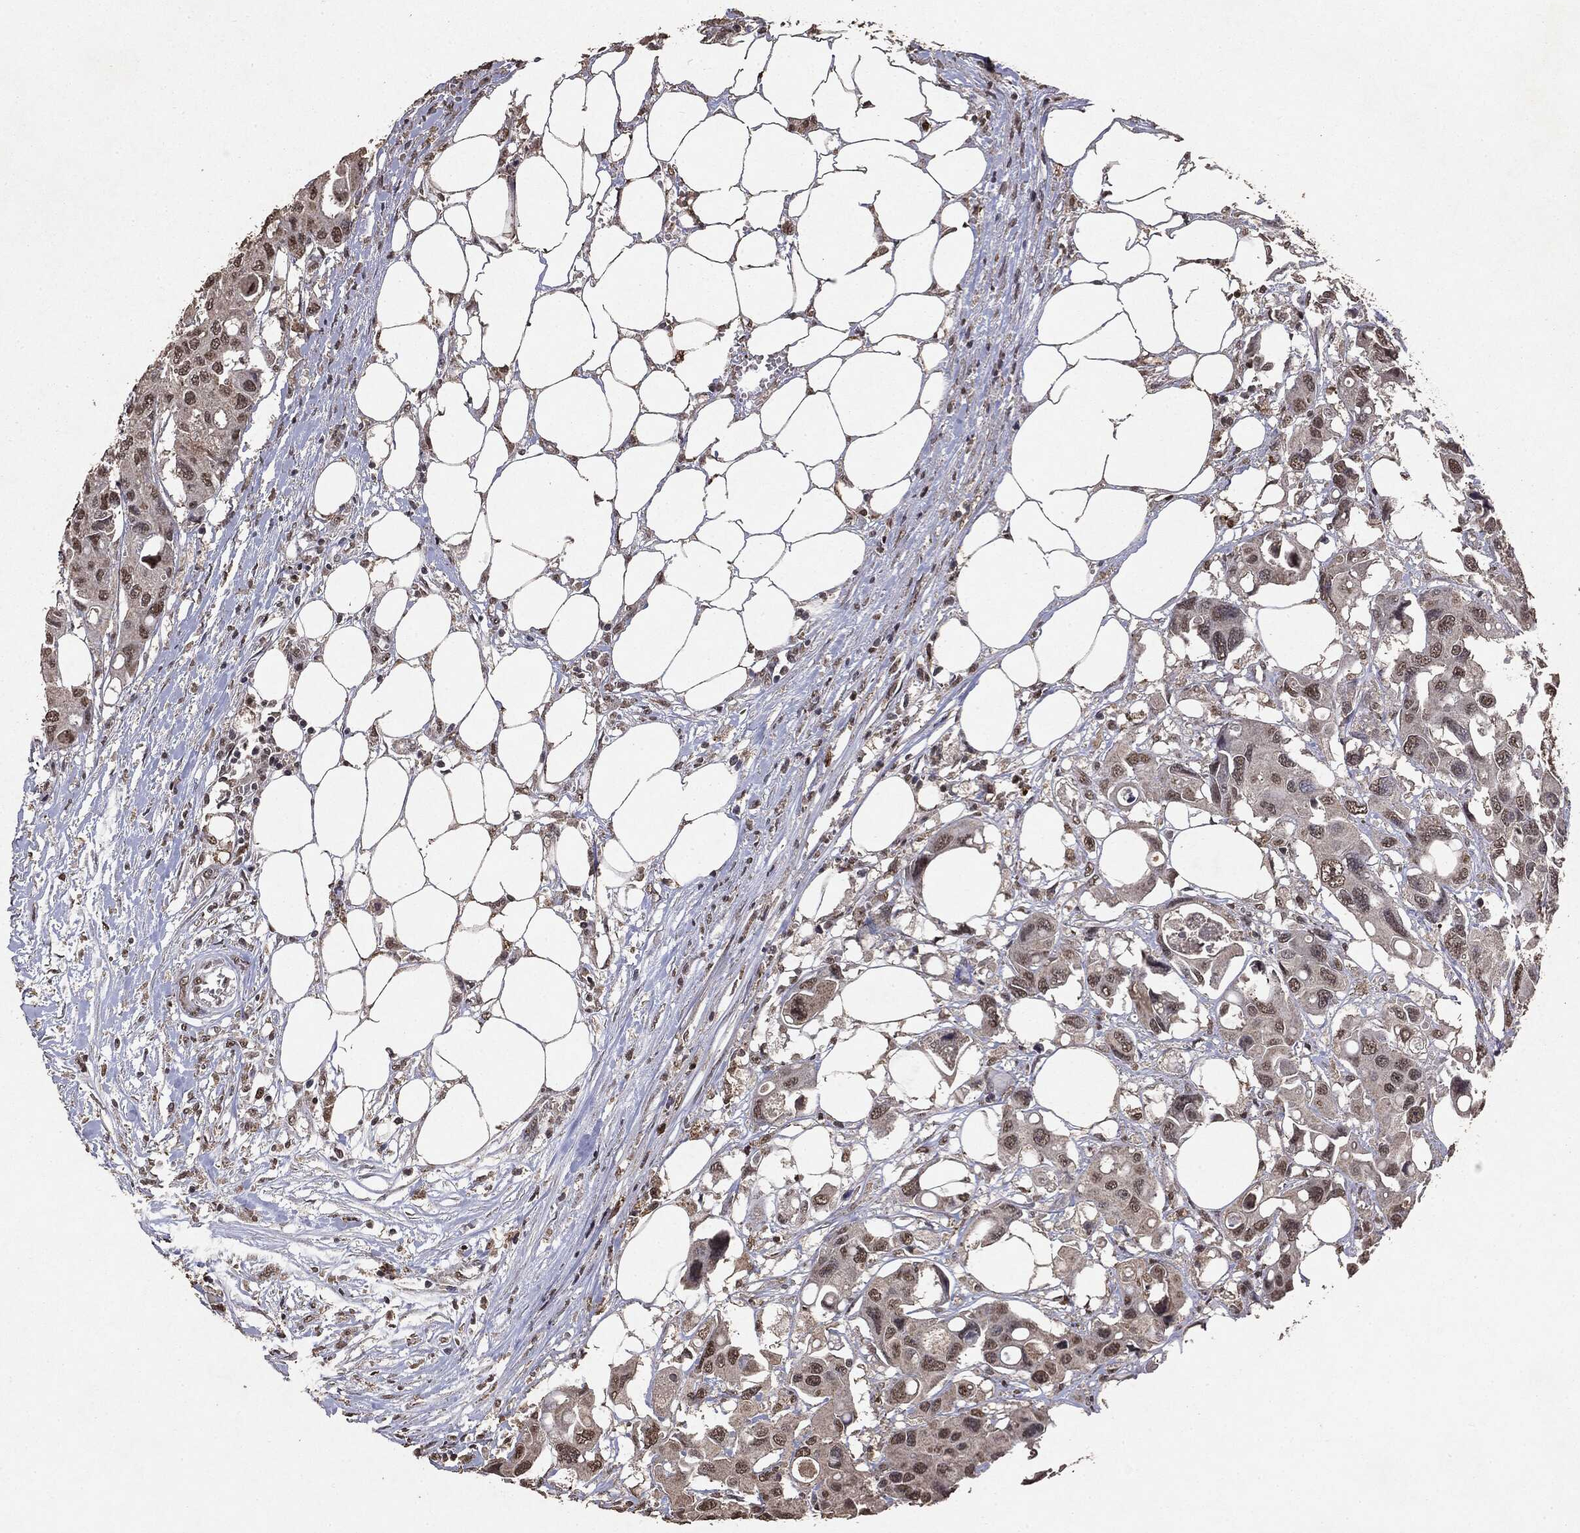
{"staining": {"intensity": "moderate", "quantity": "25%-75%", "location": "nuclear"}, "tissue": "colorectal cancer", "cell_type": "Tumor cells", "image_type": "cancer", "snomed": [{"axis": "morphology", "description": "Adenocarcinoma, NOS"}, {"axis": "topography", "description": "Colon"}], "caption": "This histopathology image demonstrates colorectal cancer (adenocarcinoma) stained with IHC to label a protein in brown. The nuclear of tumor cells show moderate positivity for the protein. Nuclei are counter-stained blue.", "gene": "RAD18", "patient": {"sex": "male", "age": 77}}